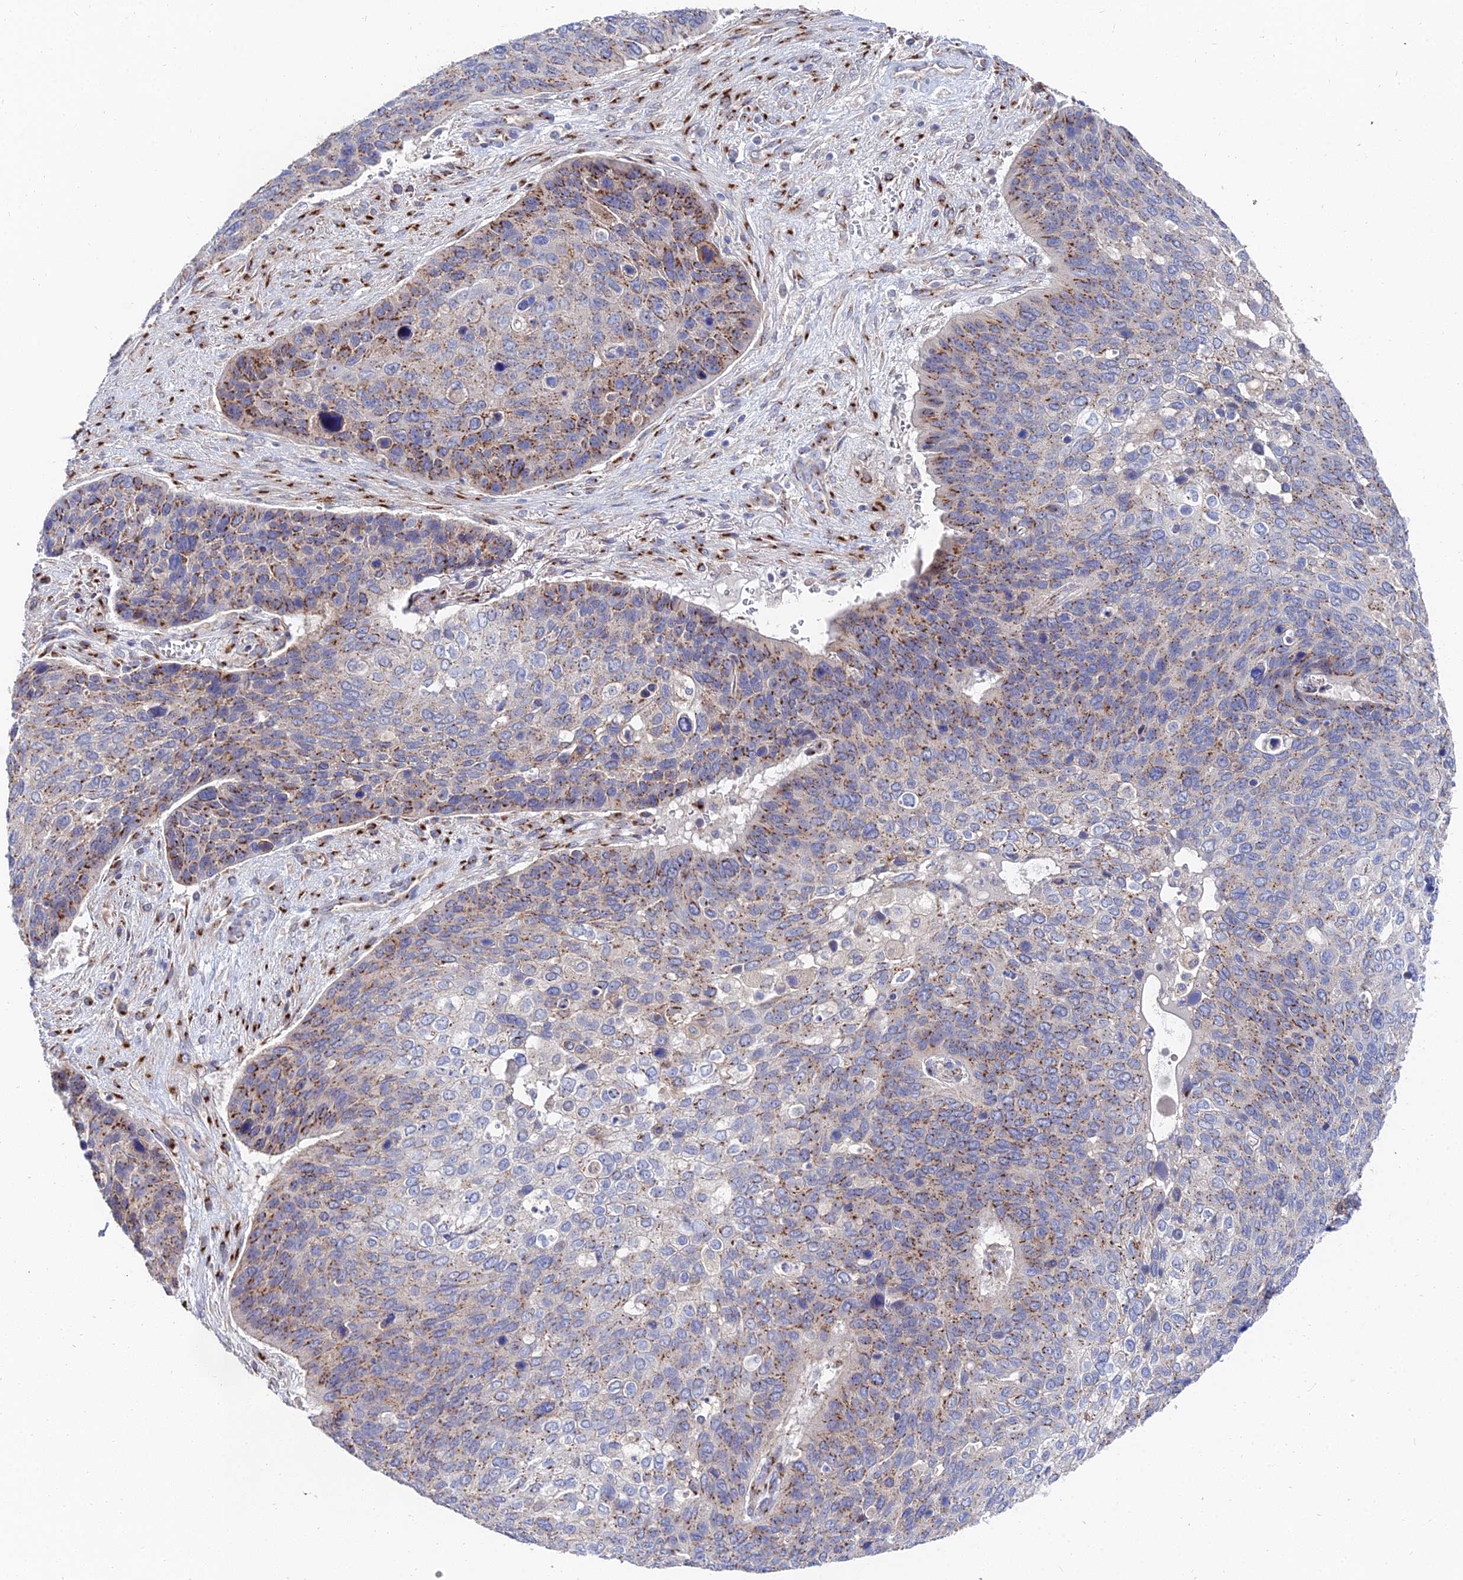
{"staining": {"intensity": "moderate", "quantity": "25%-75%", "location": "cytoplasmic/membranous"}, "tissue": "skin cancer", "cell_type": "Tumor cells", "image_type": "cancer", "snomed": [{"axis": "morphology", "description": "Basal cell carcinoma"}, {"axis": "topography", "description": "Skin"}], "caption": "Skin cancer (basal cell carcinoma) stained with a brown dye demonstrates moderate cytoplasmic/membranous positive positivity in about 25%-75% of tumor cells.", "gene": "BORCS8", "patient": {"sex": "female", "age": 74}}